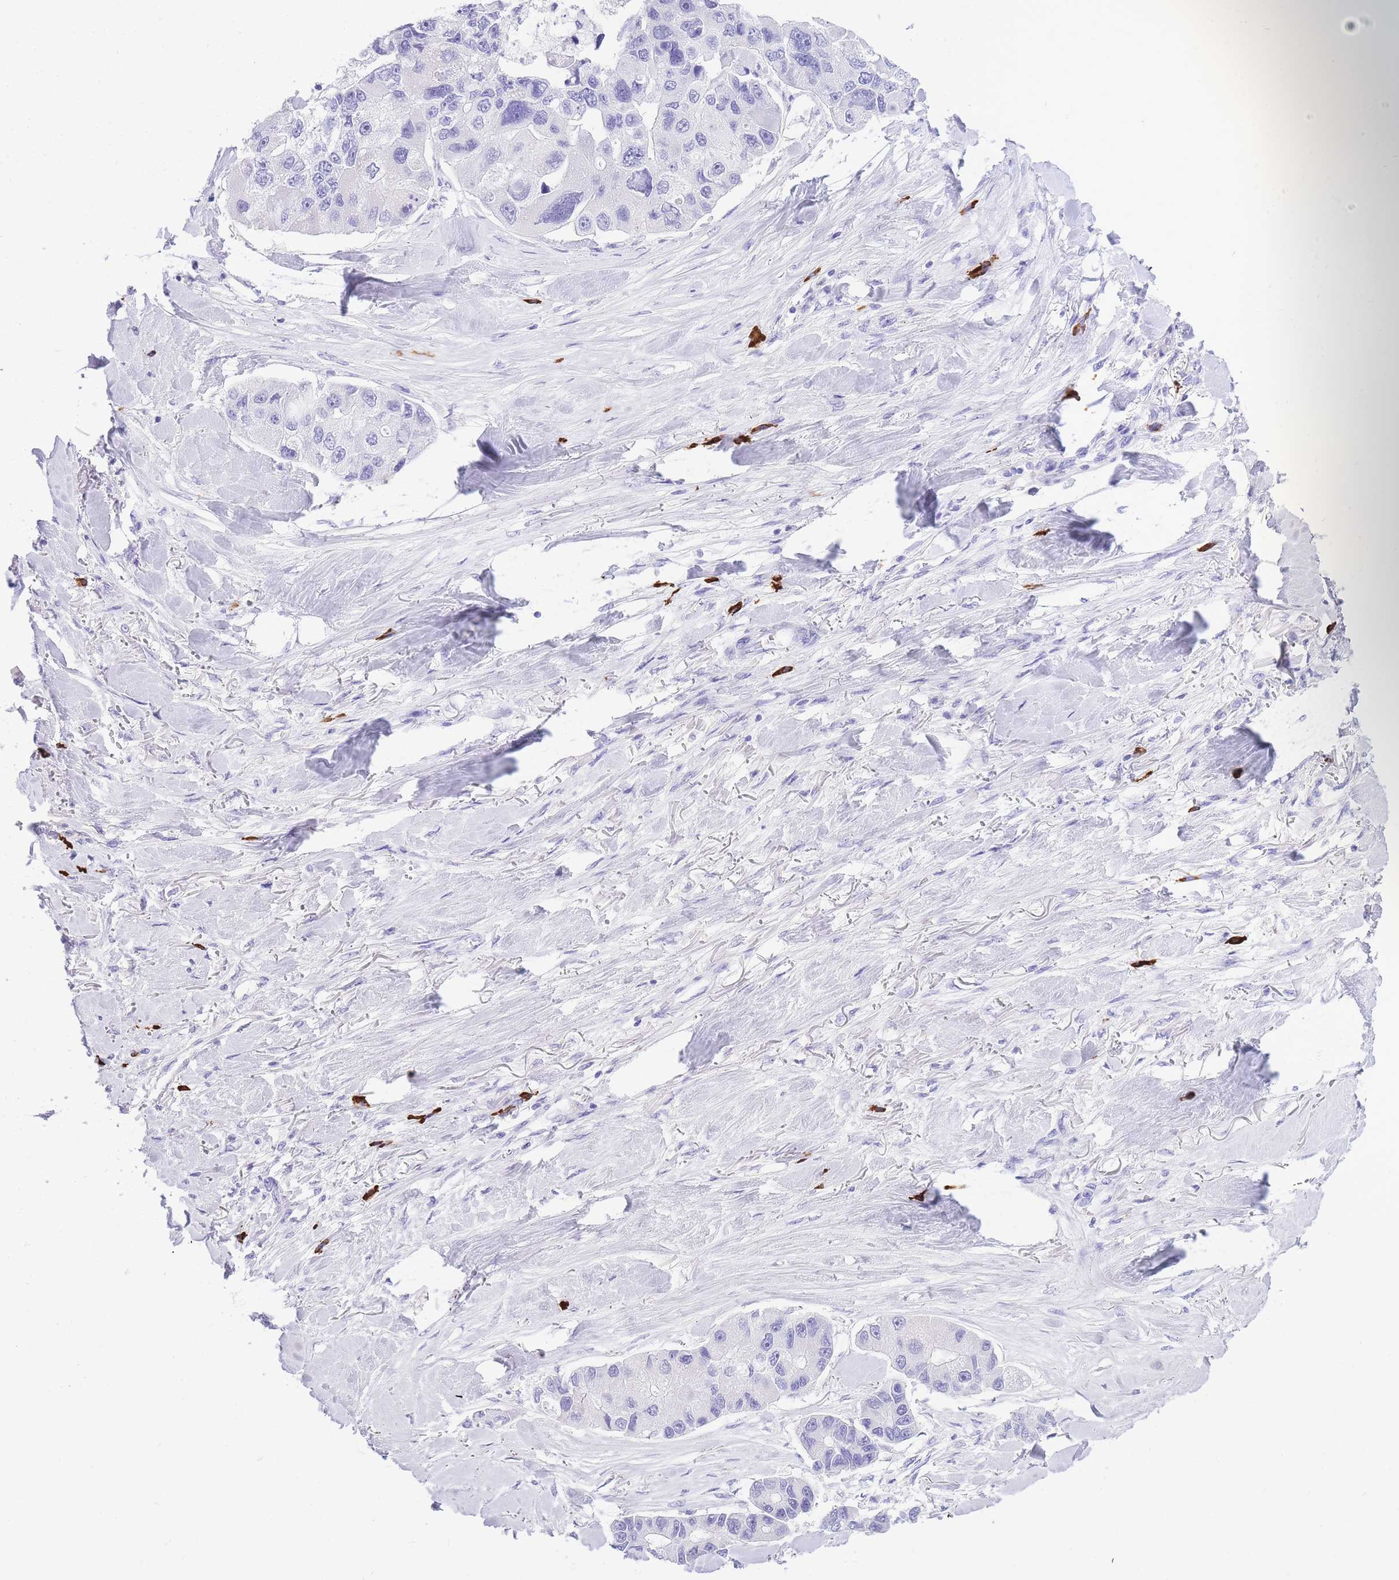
{"staining": {"intensity": "negative", "quantity": "none", "location": "none"}, "tissue": "lung cancer", "cell_type": "Tumor cells", "image_type": "cancer", "snomed": [{"axis": "morphology", "description": "Adenocarcinoma, NOS"}, {"axis": "topography", "description": "Lung"}], "caption": "Immunohistochemical staining of lung cancer shows no significant expression in tumor cells.", "gene": "ZFP62", "patient": {"sex": "female", "age": 54}}